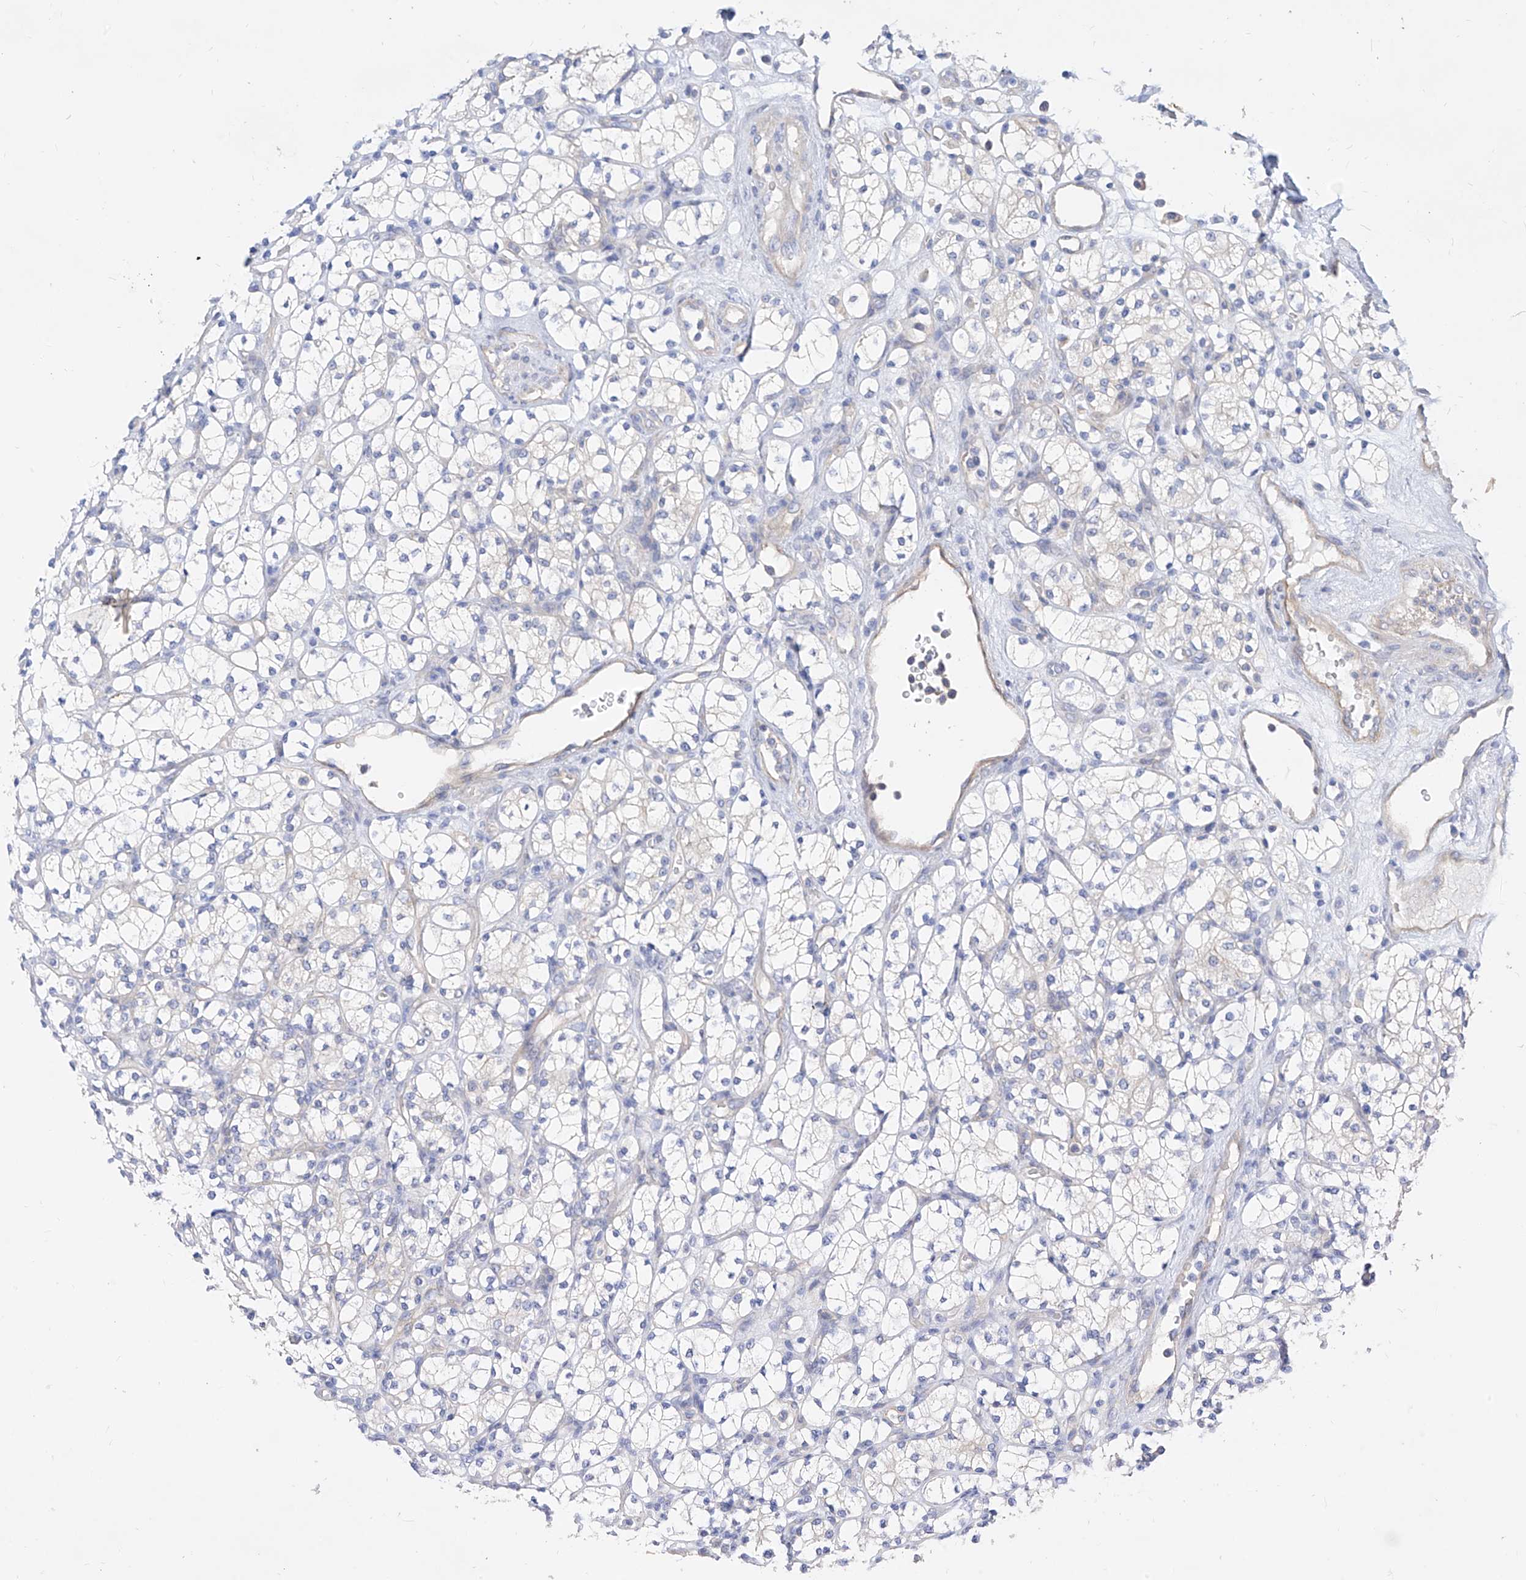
{"staining": {"intensity": "negative", "quantity": "none", "location": "none"}, "tissue": "renal cancer", "cell_type": "Tumor cells", "image_type": "cancer", "snomed": [{"axis": "morphology", "description": "Adenocarcinoma, NOS"}, {"axis": "topography", "description": "Kidney"}], "caption": "Immunohistochemistry (IHC) of renal cancer displays no expression in tumor cells.", "gene": "SCGB2A1", "patient": {"sex": "male", "age": 77}}